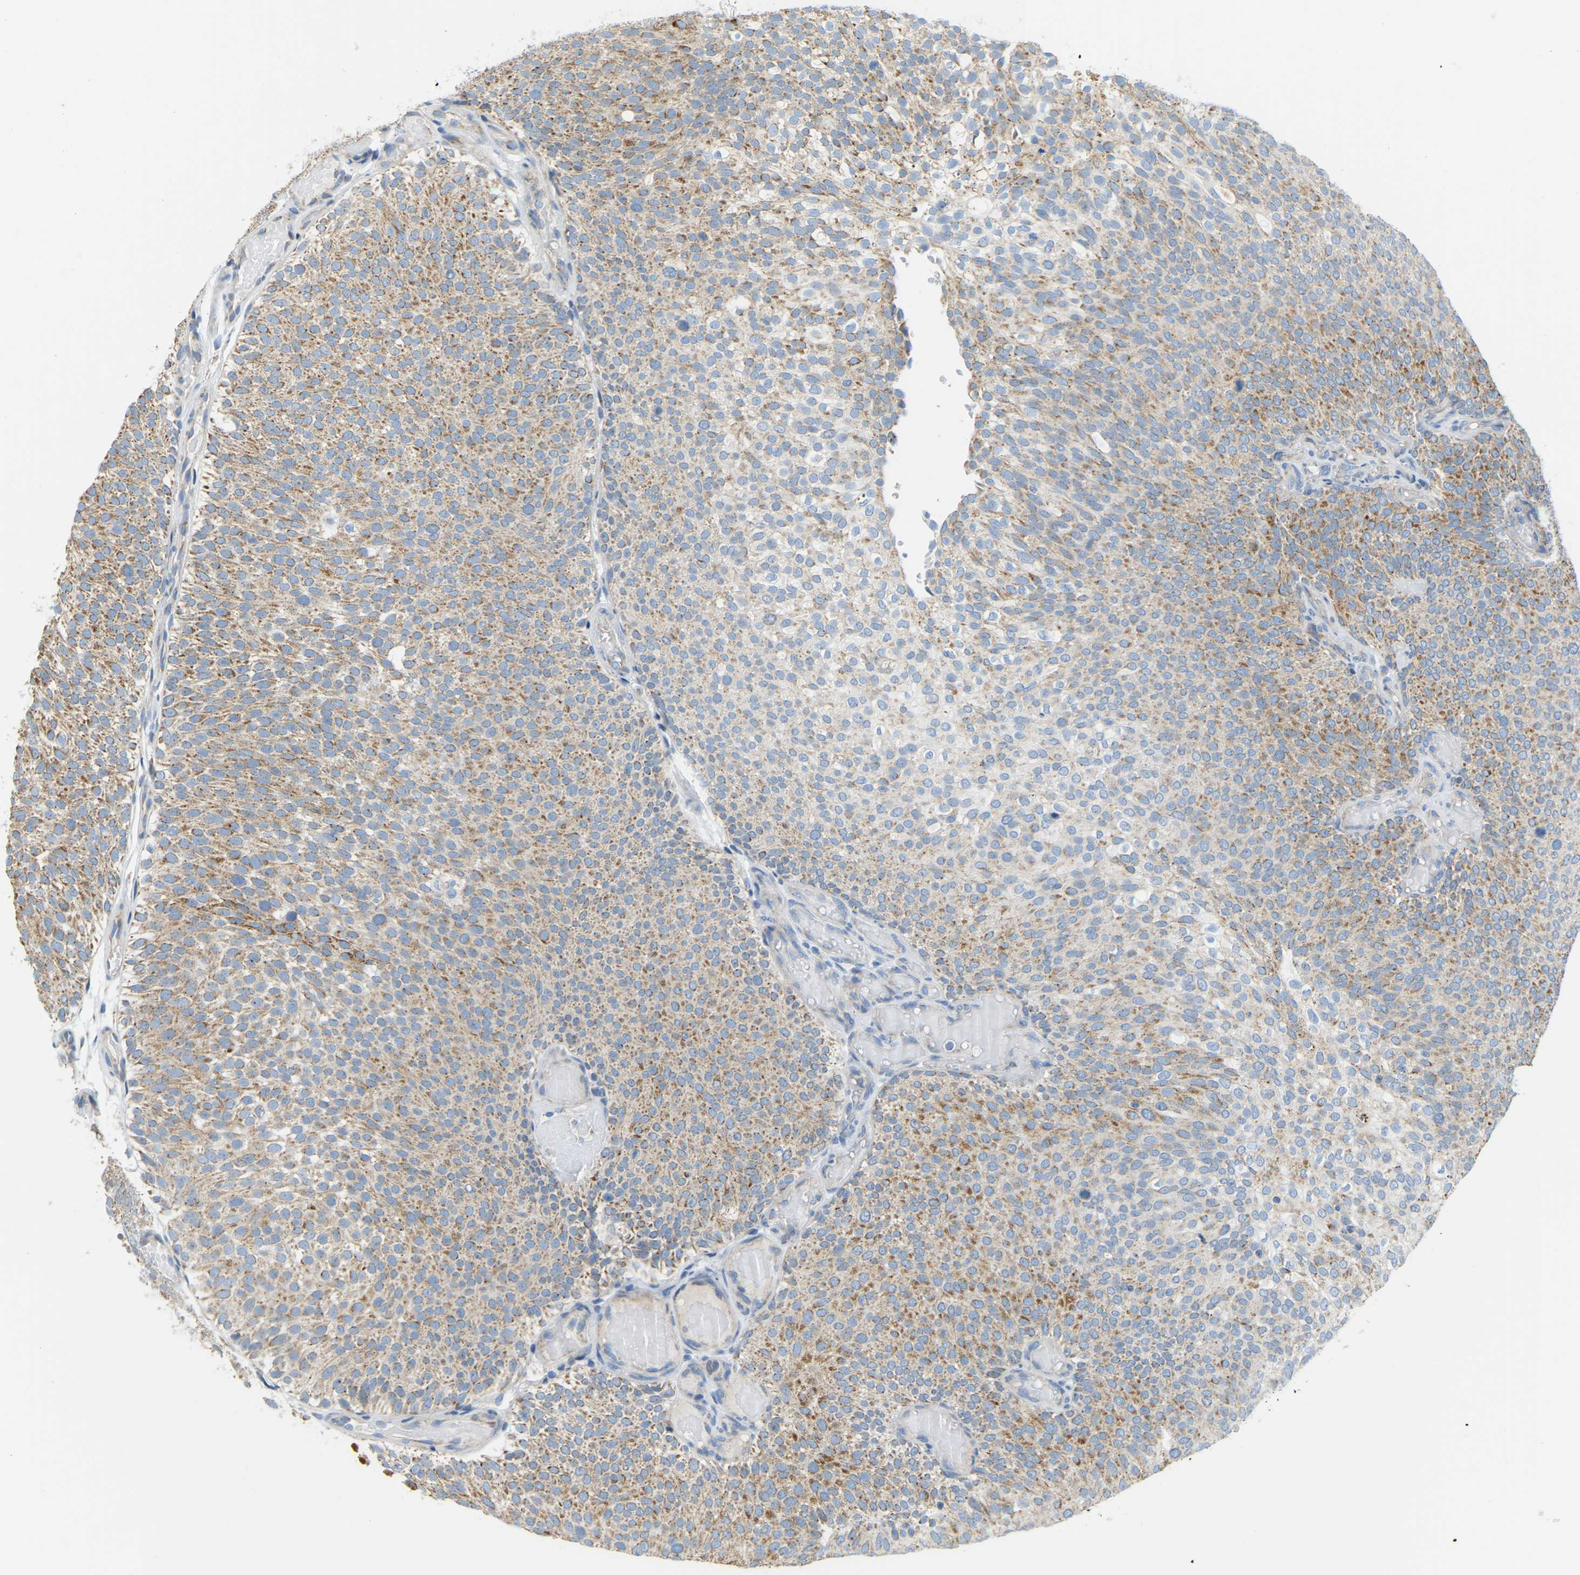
{"staining": {"intensity": "moderate", "quantity": "25%-75%", "location": "cytoplasmic/membranous"}, "tissue": "urothelial cancer", "cell_type": "Tumor cells", "image_type": "cancer", "snomed": [{"axis": "morphology", "description": "Urothelial carcinoma, Low grade"}, {"axis": "topography", "description": "Urinary bladder"}], "caption": "Urothelial cancer stained with a brown dye exhibits moderate cytoplasmic/membranous positive positivity in about 25%-75% of tumor cells.", "gene": "GDA", "patient": {"sex": "male", "age": 78}}